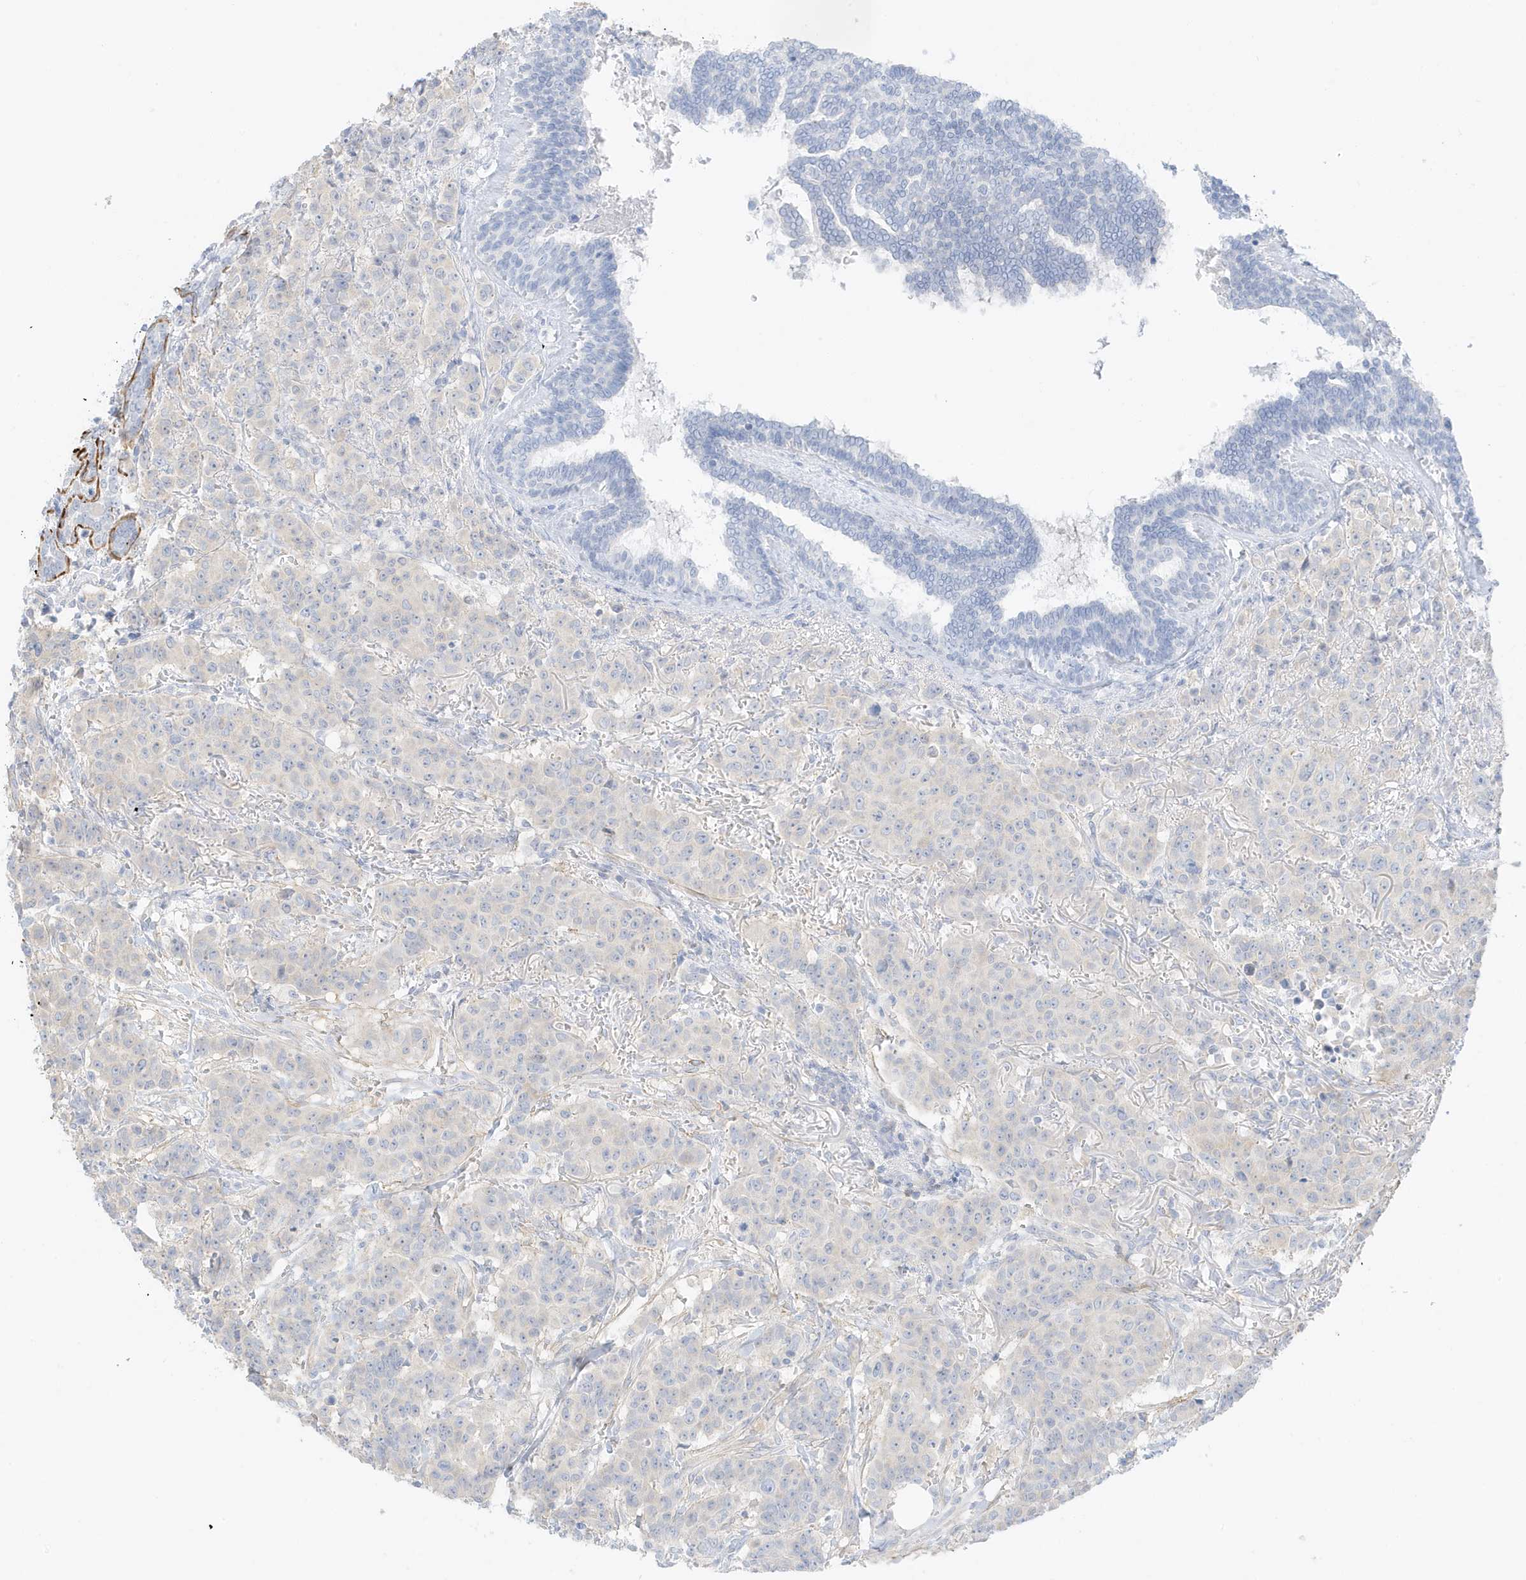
{"staining": {"intensity": "negative", "quantity": "none", "location": "none"}, "tissue": "breast cancer", "cell_type": "Tumor cells", "image_type": "cancer", "snomed": [{"axis": "morphology", "description": "Duct carcinoma"}, {"axis": "topography", "description": "Breast"}], "caption": "Tumor cells show no significant protein expression in breast infiltrating ductal carcinoma.", "gene": "SLC22A13", "patient": {"sex": "female", "age": 40}}